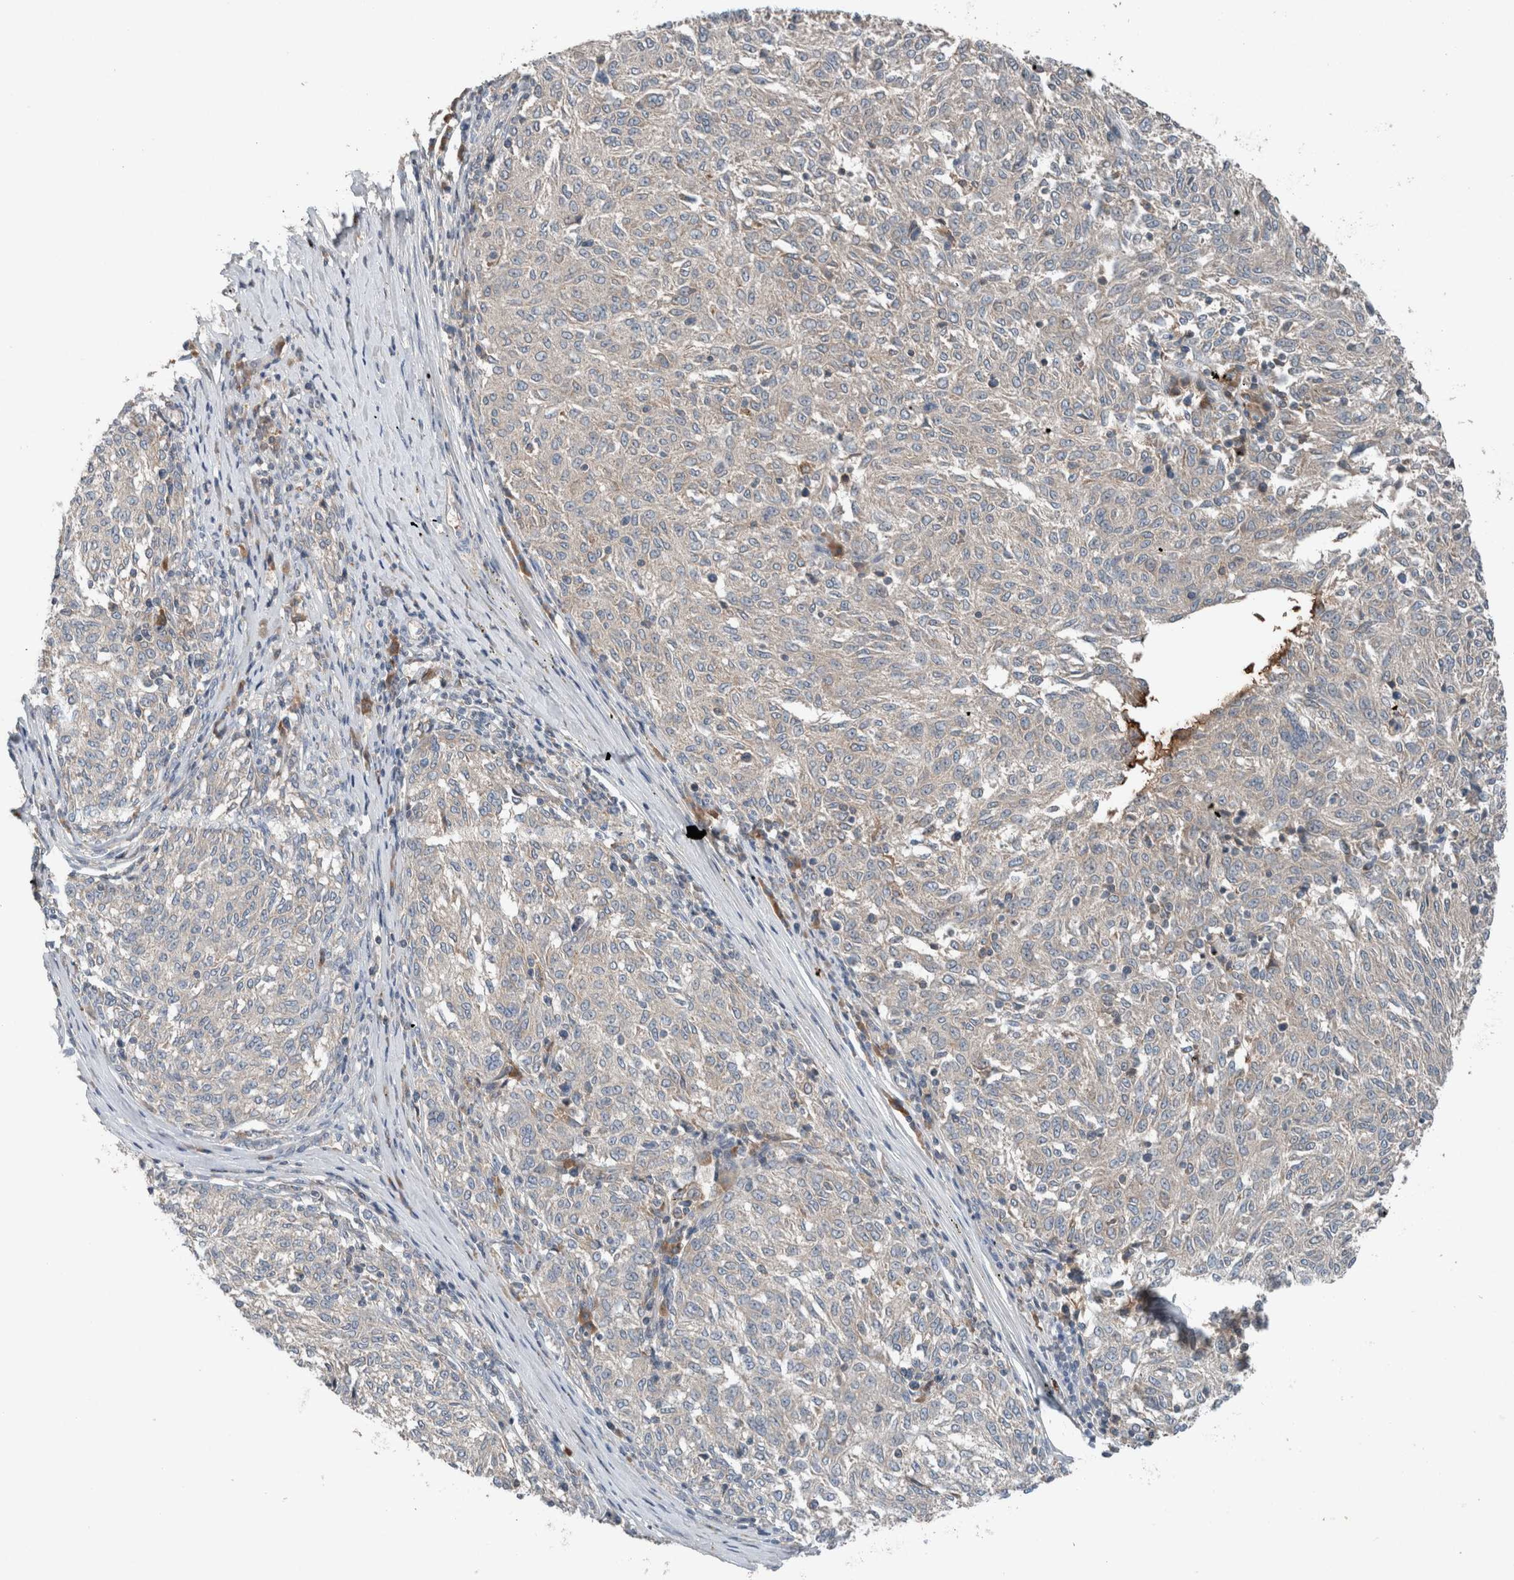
{"staining": {"intensity": "negative", "quantity": "none", "location": "none"}, "tissue": "melanoma", "cell_type": "Tumor cells", "image_type": "cancer", "snomed": [{"axis": "morphology", "description": "Malignant melanoma, NOS"}, {"axis": "topography", "description": "Skin"}], "caption": "The histopathology image reveals no significant staining in tumor cells of melanoma.", "gene": "UGCG", "patient": {"sex": "female", "age": 72}}